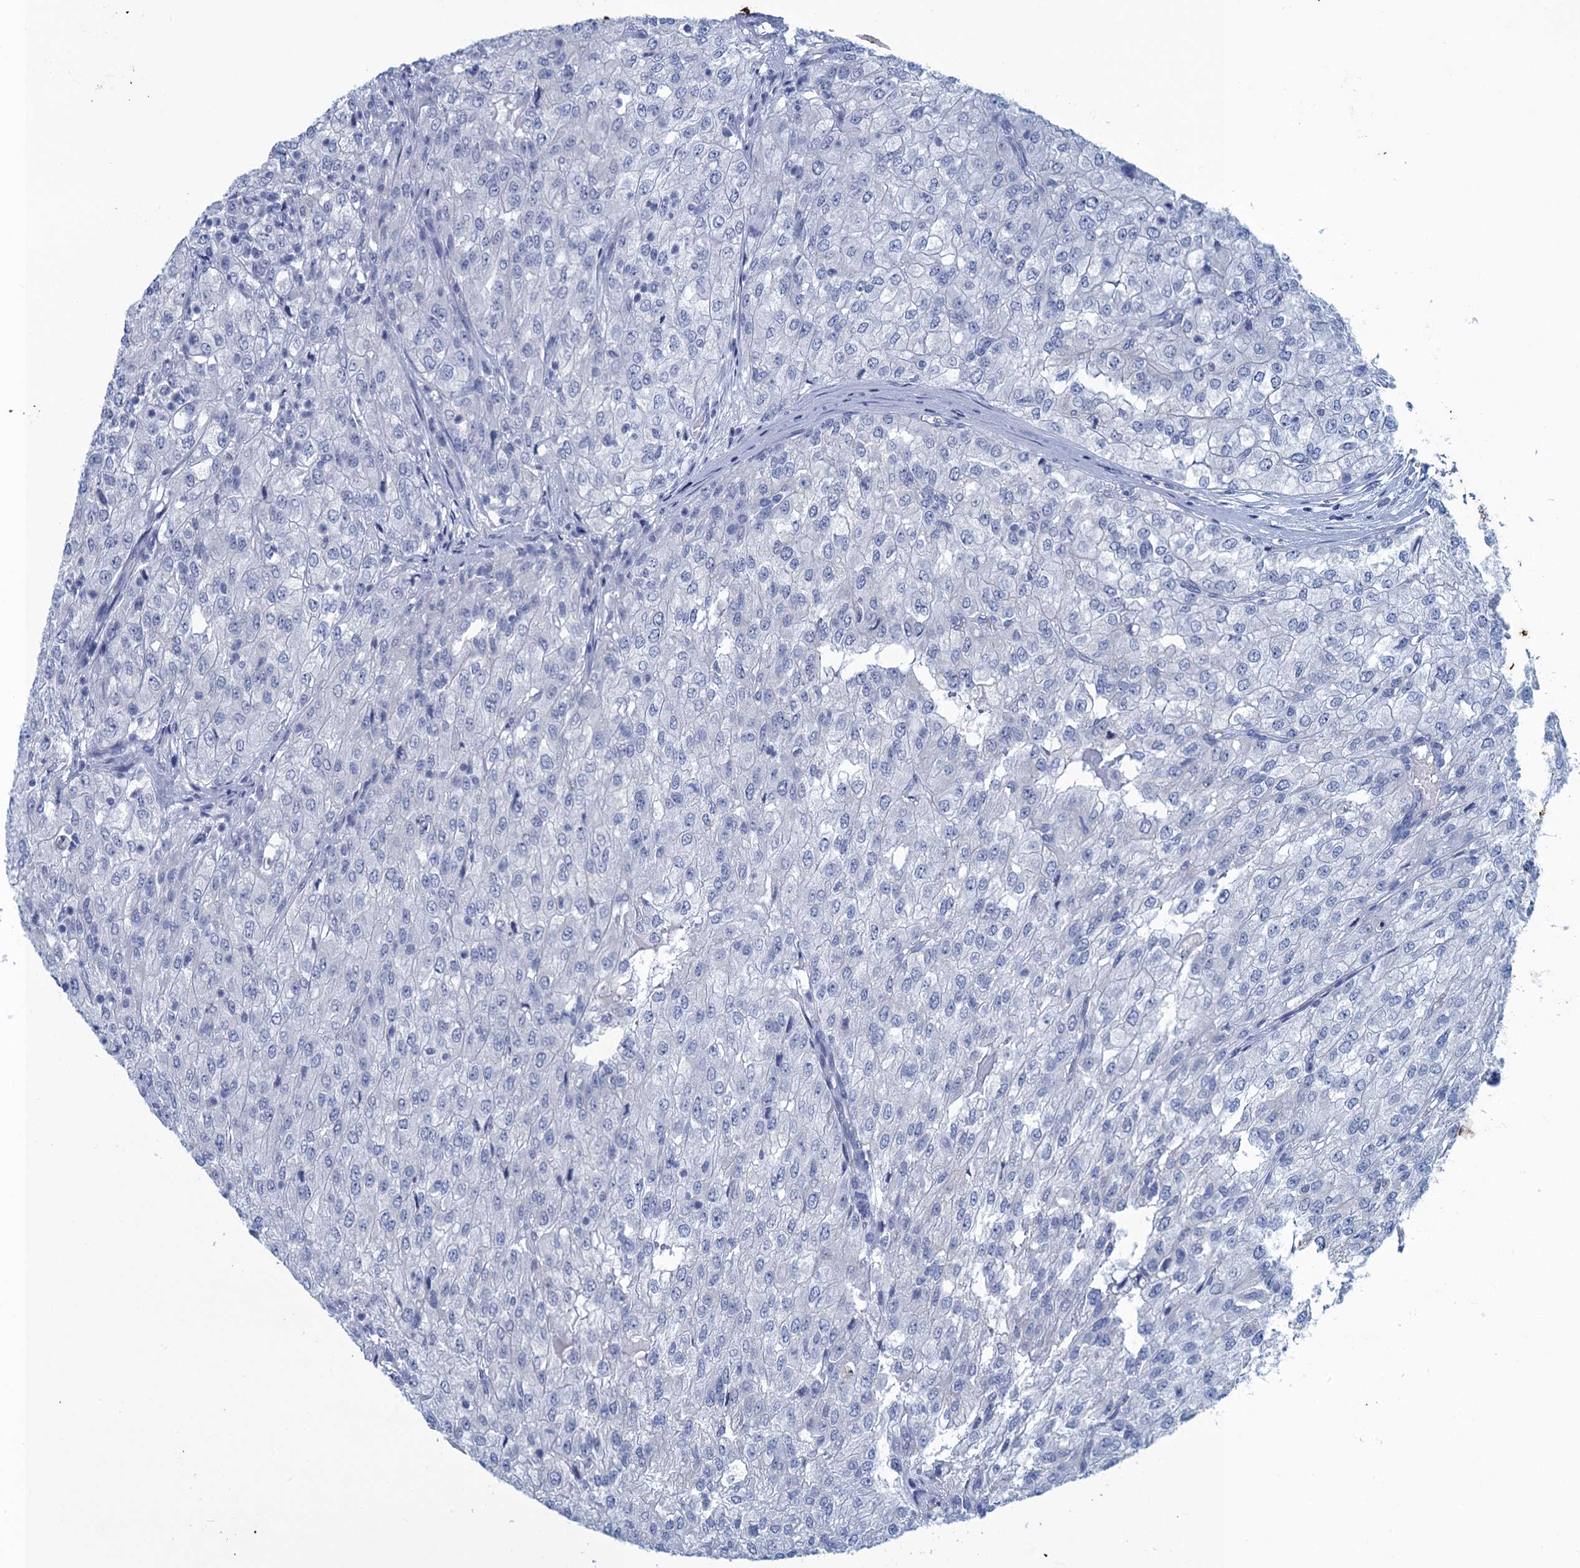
{"staining": {"intensity": "negative", "quantity": "none", "location": "none"}, "tissue": "renal cancer", "cell_type": "Tumor cells", "image_type": "cancer", "snomed": [{"axis": "morphology", "description": "Adenocarcinoma, NOS"}, {"axis": "topography", "description": "Kidney"}], "caption": "Renal cancer (adenocarcinoma) was stained to show a protein in brown. There is no significant staining in tumor cells.", "gene": "SCEL", "patient": {"sex": "female", "age": 54}}